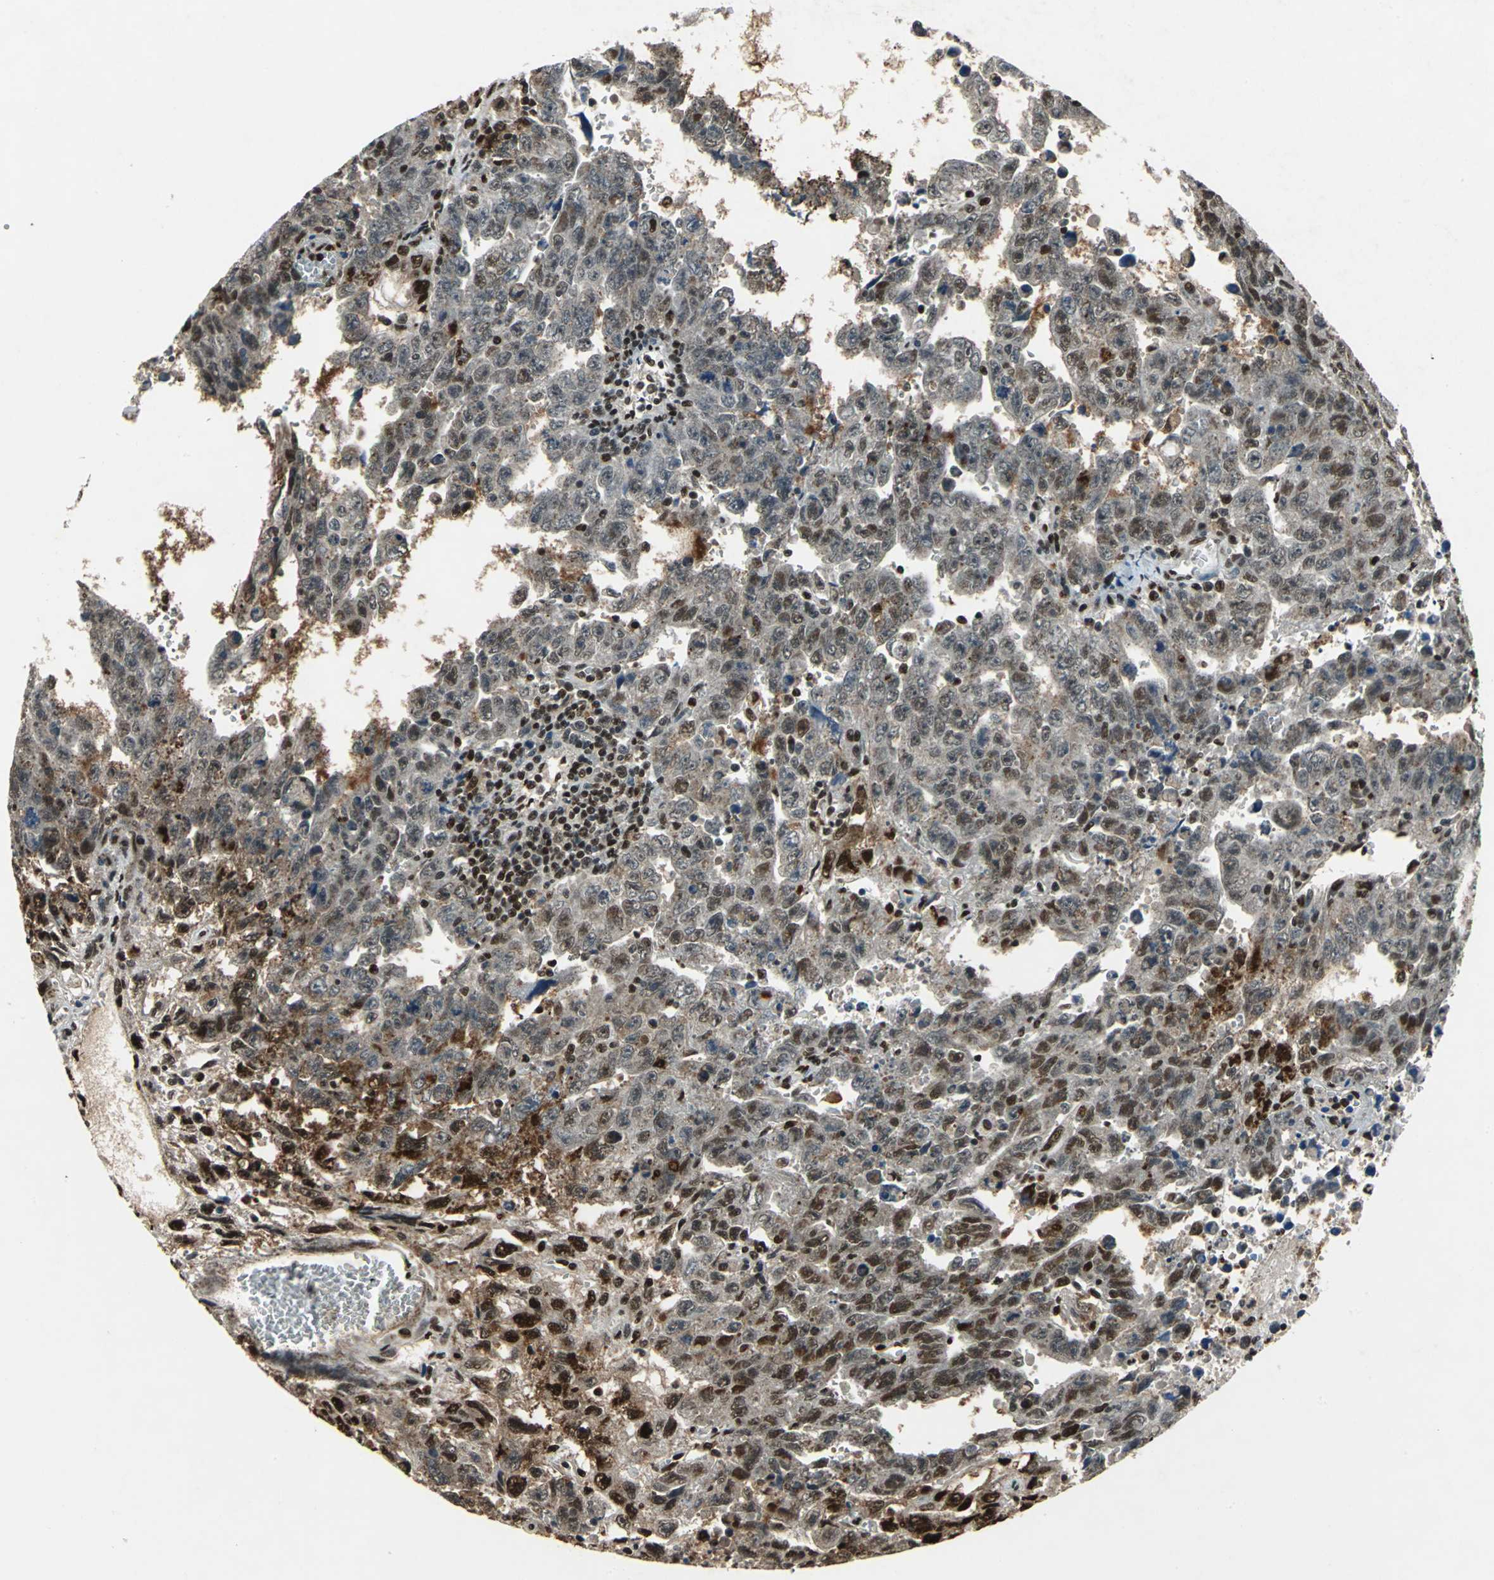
{"staining": {"intensity": "moderate", "quantity": ">75%", "location": "cytoplasmic/membranous,nuclear"}, "tissue": "testis cancer", "cell_type": "Tumor cells", "image_type": "cancer", "snomed": [{"axis": "morphology", "description": "Carcinoma, Embryonal, NOS"}, {"axis": "topography", "description": "Testis"}], "caption": "Tumor cells show medium levels of moderate cytoplasmic/membranous and nuclear staining in about >75% of cells in embryonal carcinoma (testis).", "gene": "ANP32A", "patient": {"sex": "male", "age": 28}}